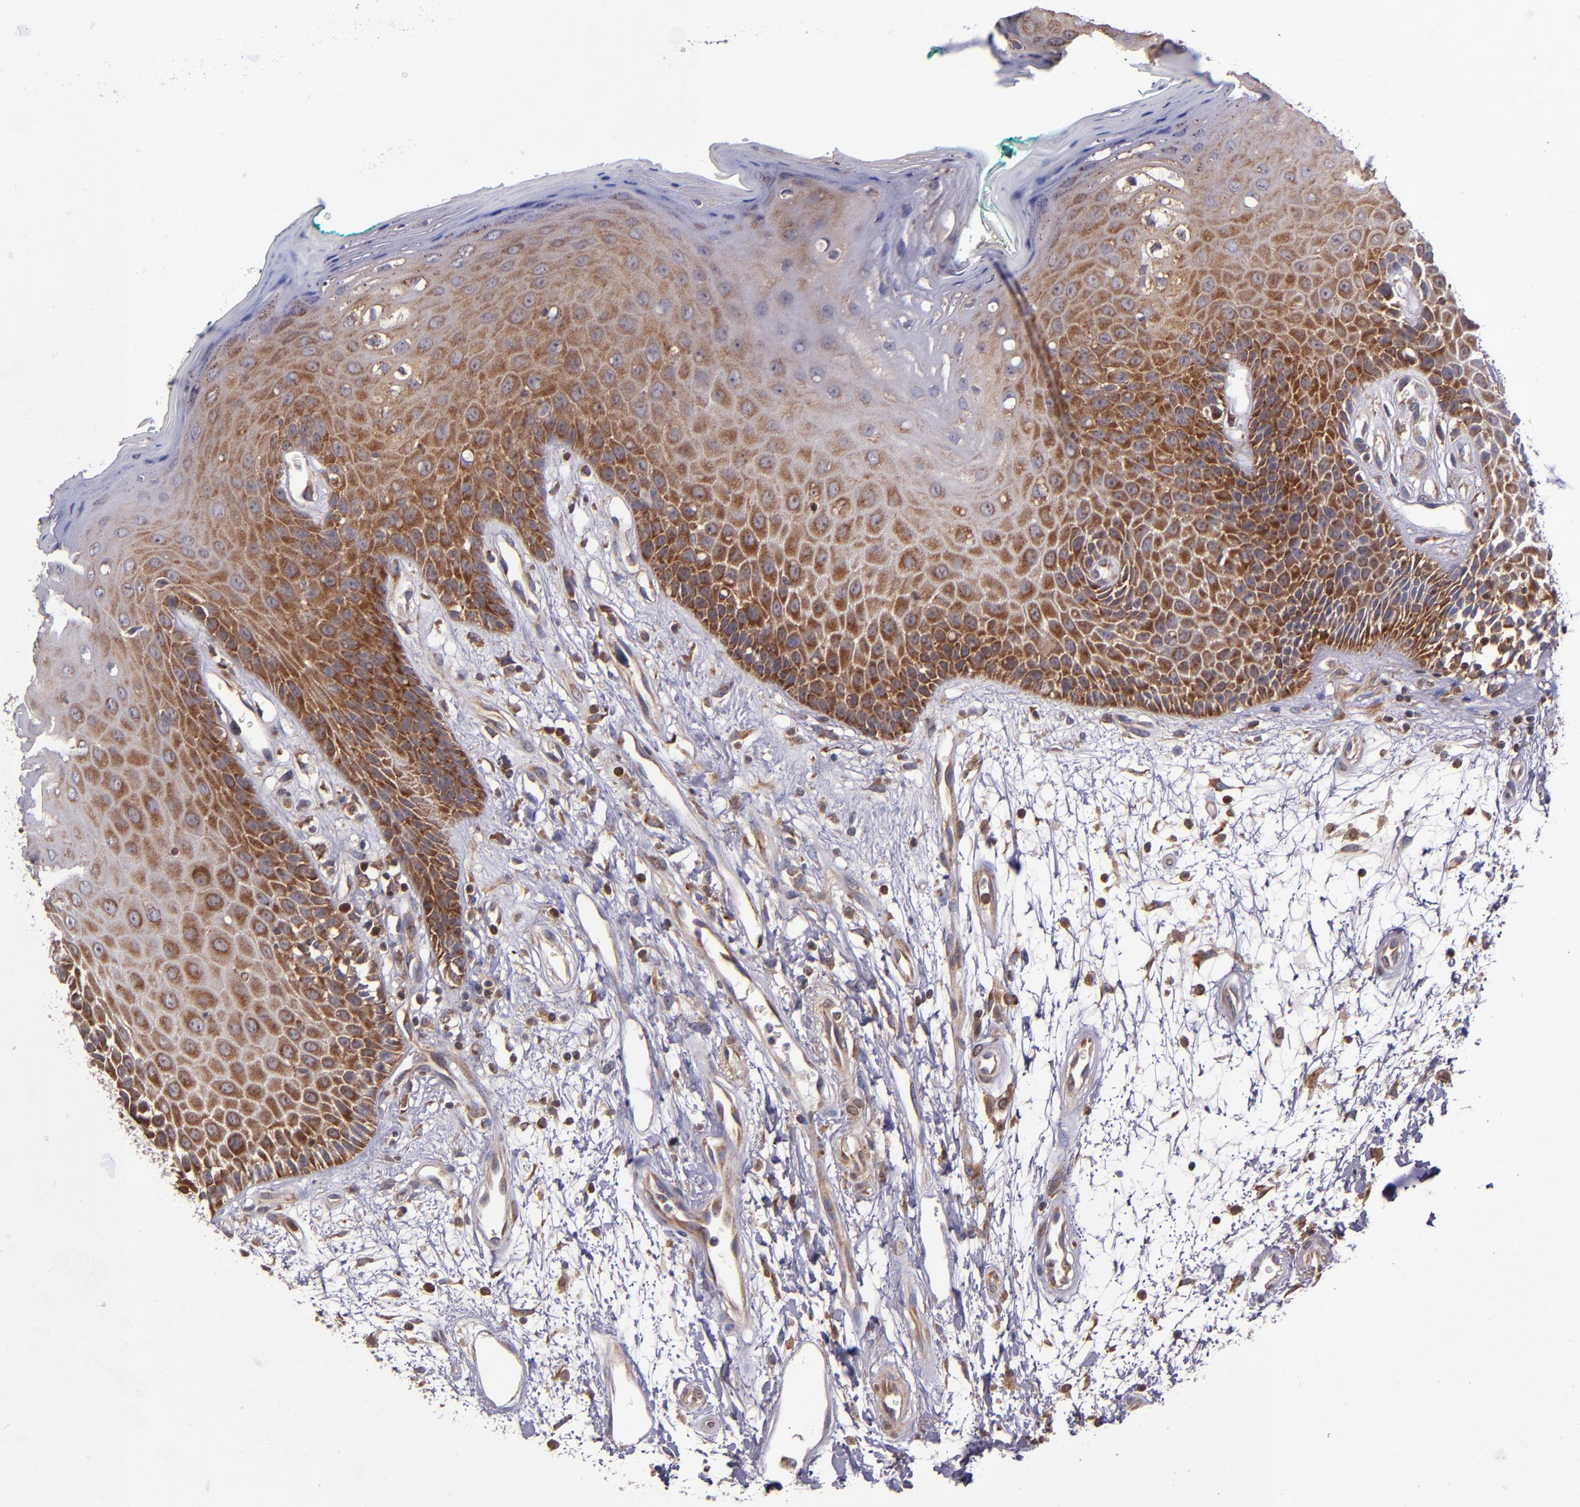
{"staining": {"intensity": "strong", "quantity": ">75%", "location": "cytoplasmic/membranous"}, "tissue": "oral mucosa", "cell_type": "Squamous epithelial cells", "image_type": "normal", "snomed": [{"axis": "morphology", "description": "Normal tissue, NOS"}, {"axis": "morphology", "description": "Squamous cell carcinoma, NOS"}, {"axis": "topography", "description": "Skeletal muscle"}, {"axis": "topography", "description": "Oral tissue"}, {"axis": "topography", "description": "Head-Neck"}], "caption": "Squamous epithelial cells reveal high levels of strong cytoplasmic/membranous expression in about >75% of cells in unremarkable oral mucosa.", "gene": "EIF4ENIF1", "patient": {"sex": "female", "age": 84}}